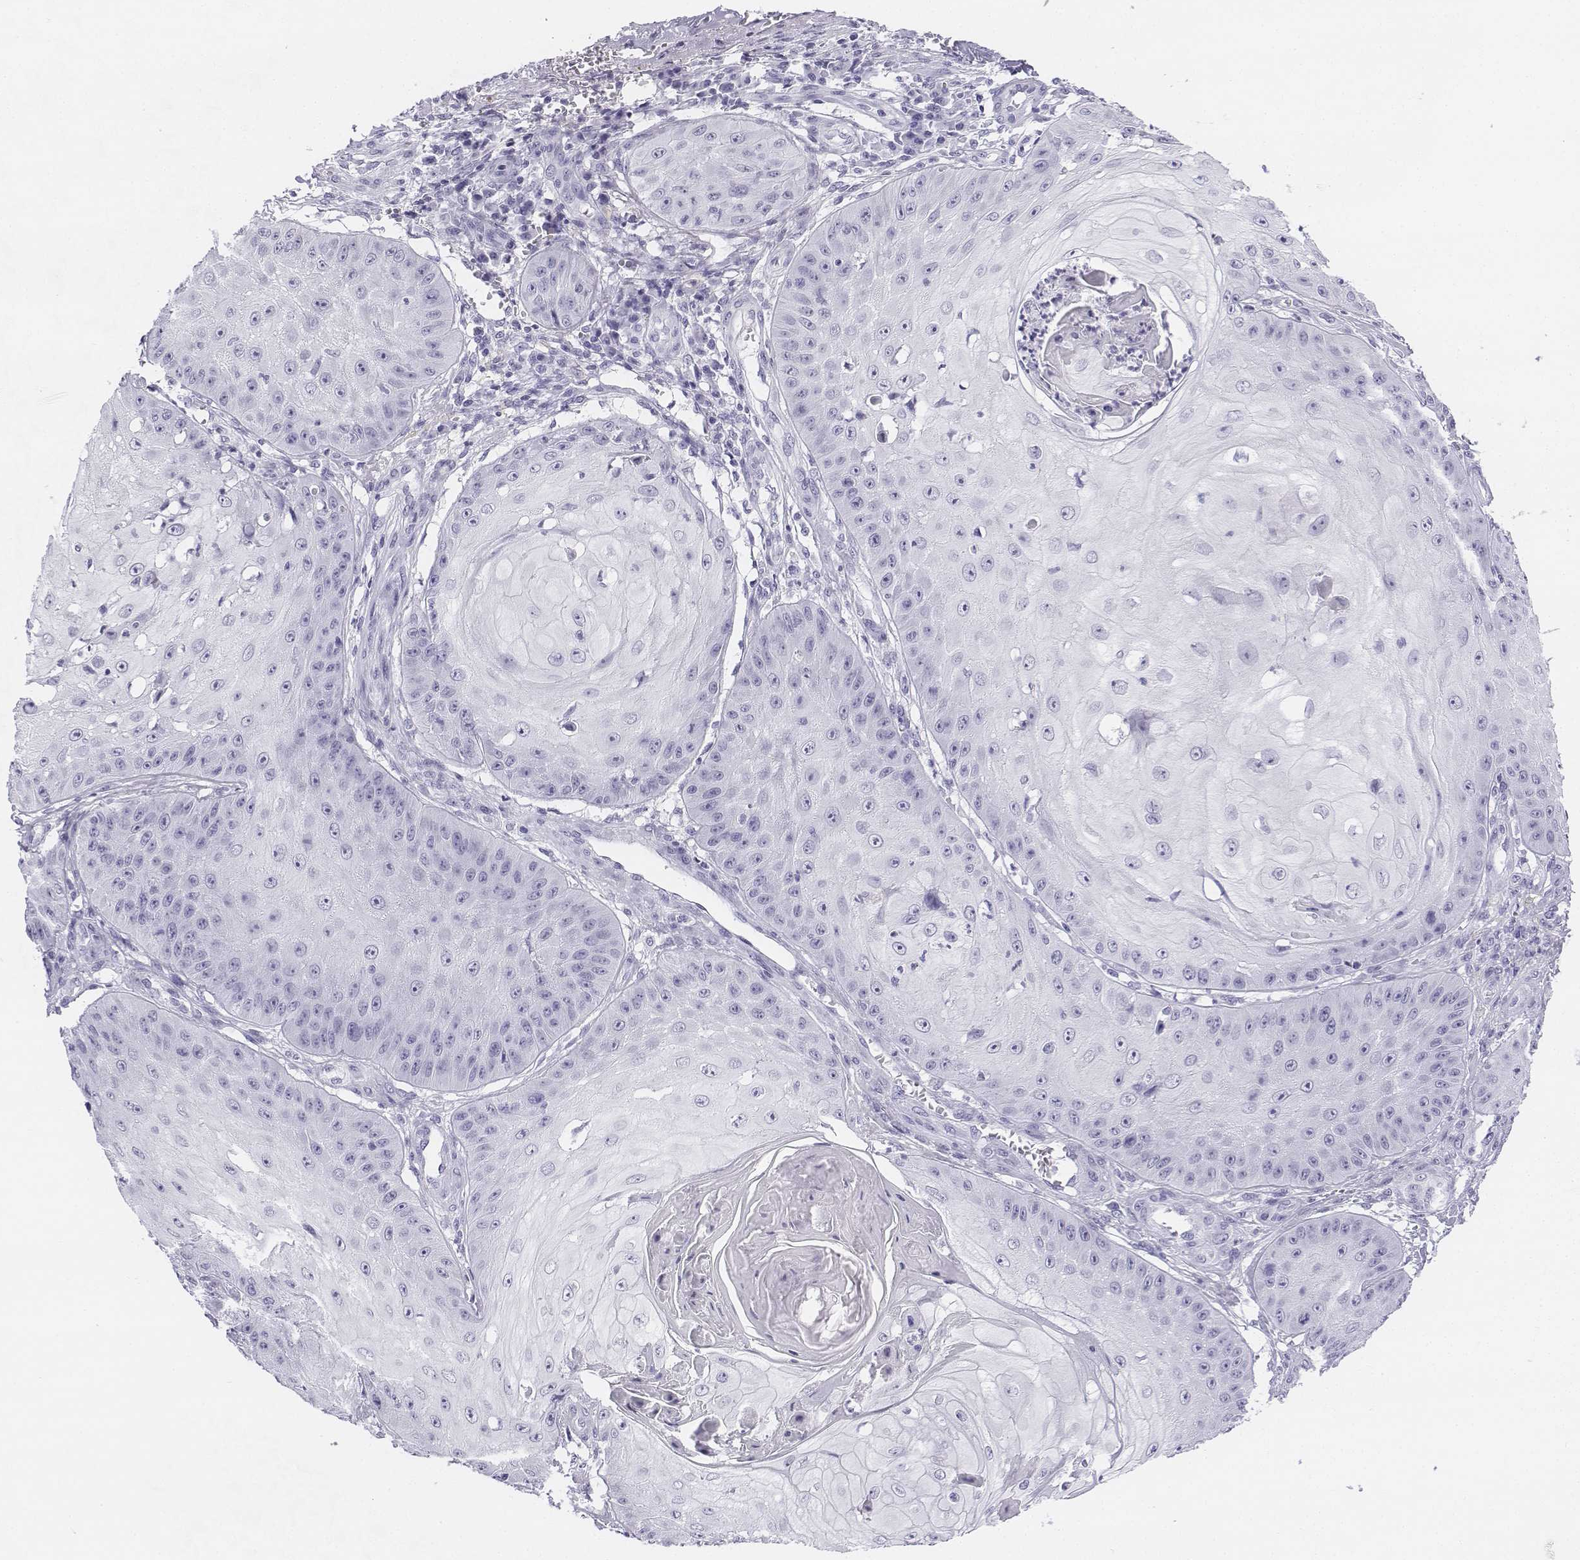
{"staining": {"intensity": "negative", "quantity": "none", "location": "none"}, "tissue": "skin cancer", "cell_type": "Tumor cells", "image_type": "cancer", "snomed": [{"axis": "morphology", "description": "Squamous cell carcinoma, NOS"}, {"axis": "topography", "description": "Skin"}], "caption": "Immunohistochemistry of skin squamous cell carcinoma shows no positivity in tumor cells.", "gene": "UCN2", "patient": {"sex": "male", "age": 70}}